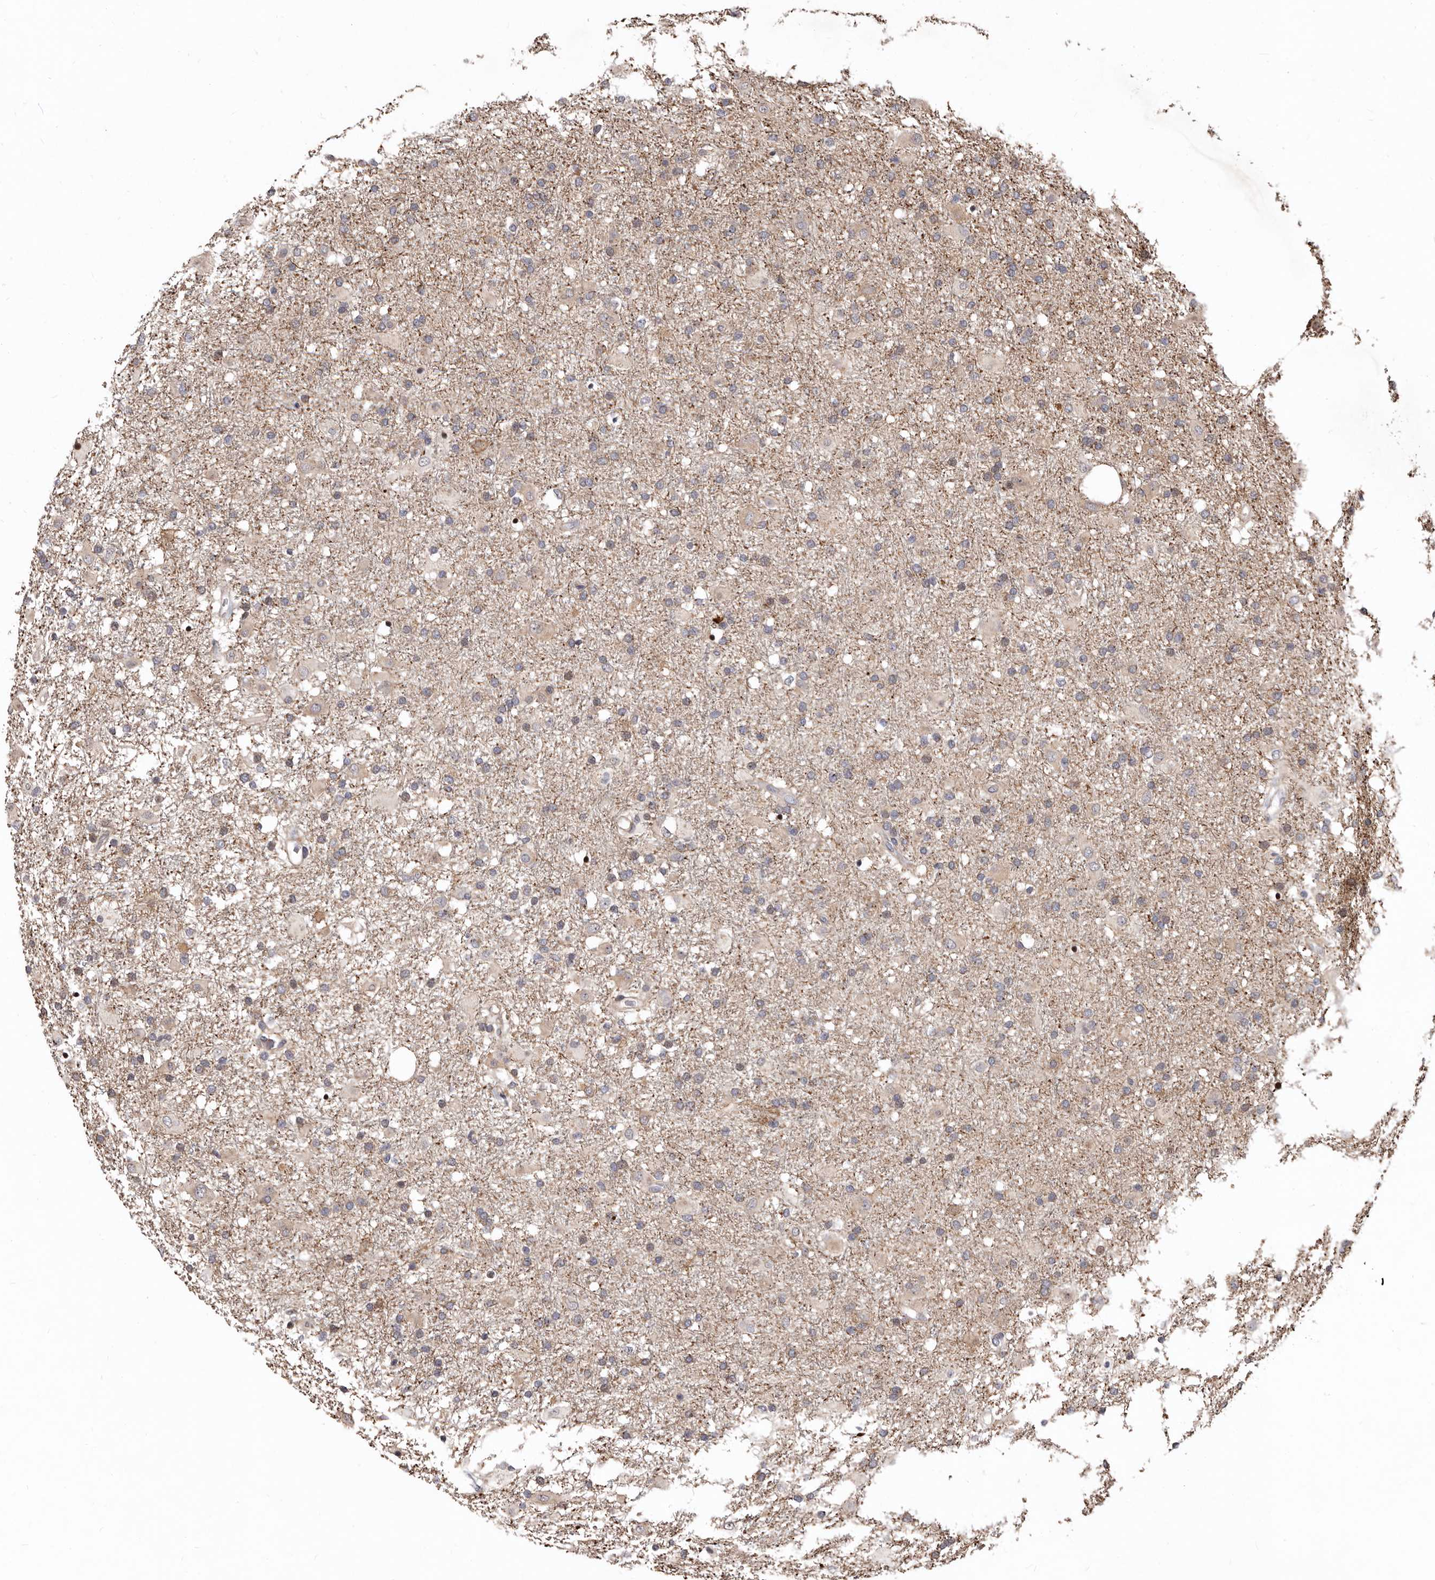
{"staining": {"intensity": "weak", "quantity": "<25%", "location": "cytoplasmic/membranous"}, "tissue": "glioma", "cell_type": "Tumor cells", "image_type": "cancer", "snomed": [{"axis": "morphology", "description": "Glioma, malignant, Low grade"}, {"axis": "topography", "description": "Brain"}], "caption": "A histopathology image of low-grade glioma (malignant) stained for a protein reveals no brown staining in tumor cells.", "gene": "WEE2", "patient": {"sex": "male", "age": 65}}